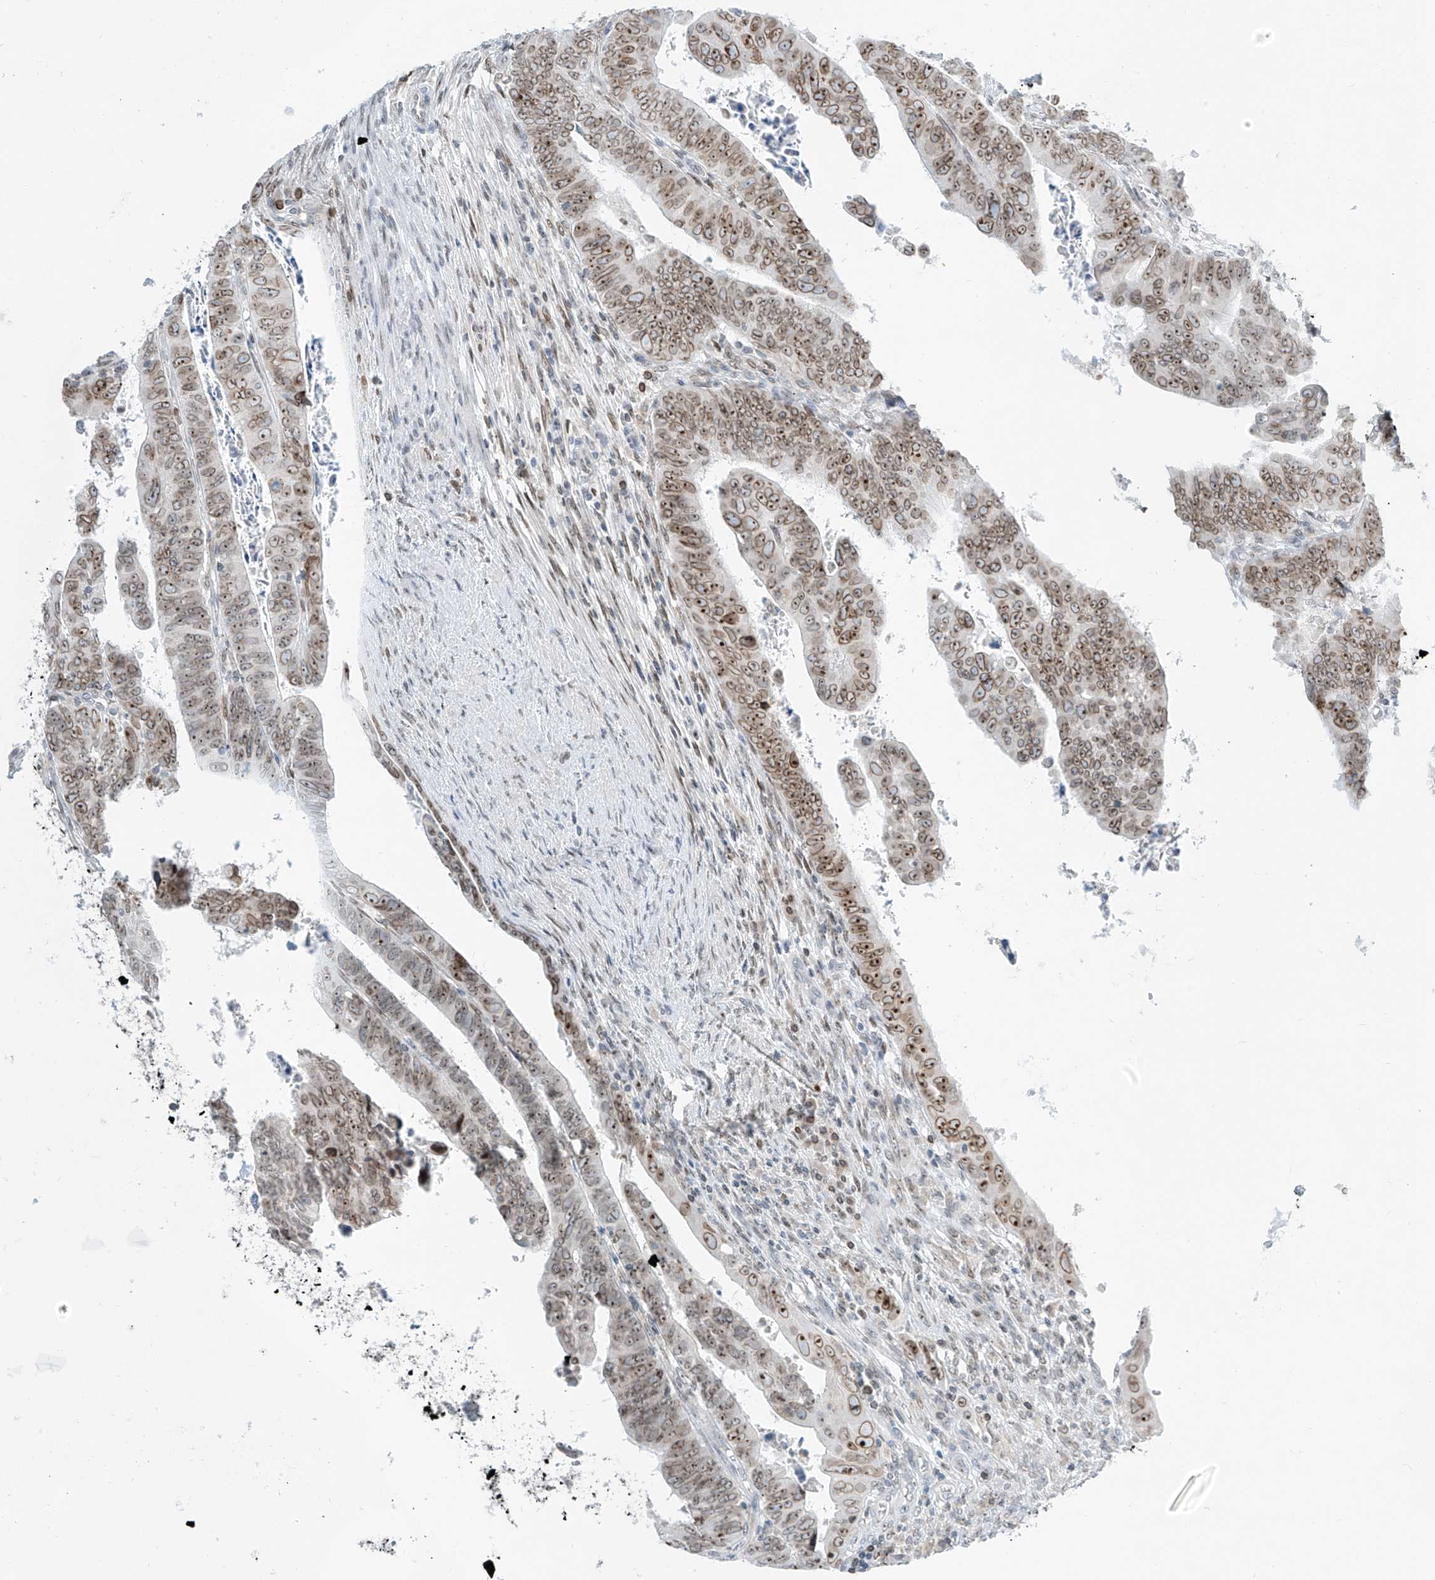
{"staining": {"intensity": "moderate", "quantity": ">75%", "location": "cytoplasmic/membranous,nuclear"}, "tissue": "colorectal cancer", "cell_type": "Tumor cells", "image_type": "cancer", "snomed": [{"axis": "morphology", "description": "Normal tissue, NOS"}, {"axis": "morphology", "description": "Adenocarcinoma, NOS"}, {"axis": "topography", "description": "Rectum"}], "caption": "High-magnification brightfield microscopy of colorectal cancer (adenocarcinoma) stained with DAB (brown) and counterstained with hematoxylin (blue). tumor cells exhibit moderate cytoplasmic/membranous and nuclear staining is appreciated in about>75% of cells.", "gene": "SAMD15", "patient": {"sex": "female", "age": 65}}